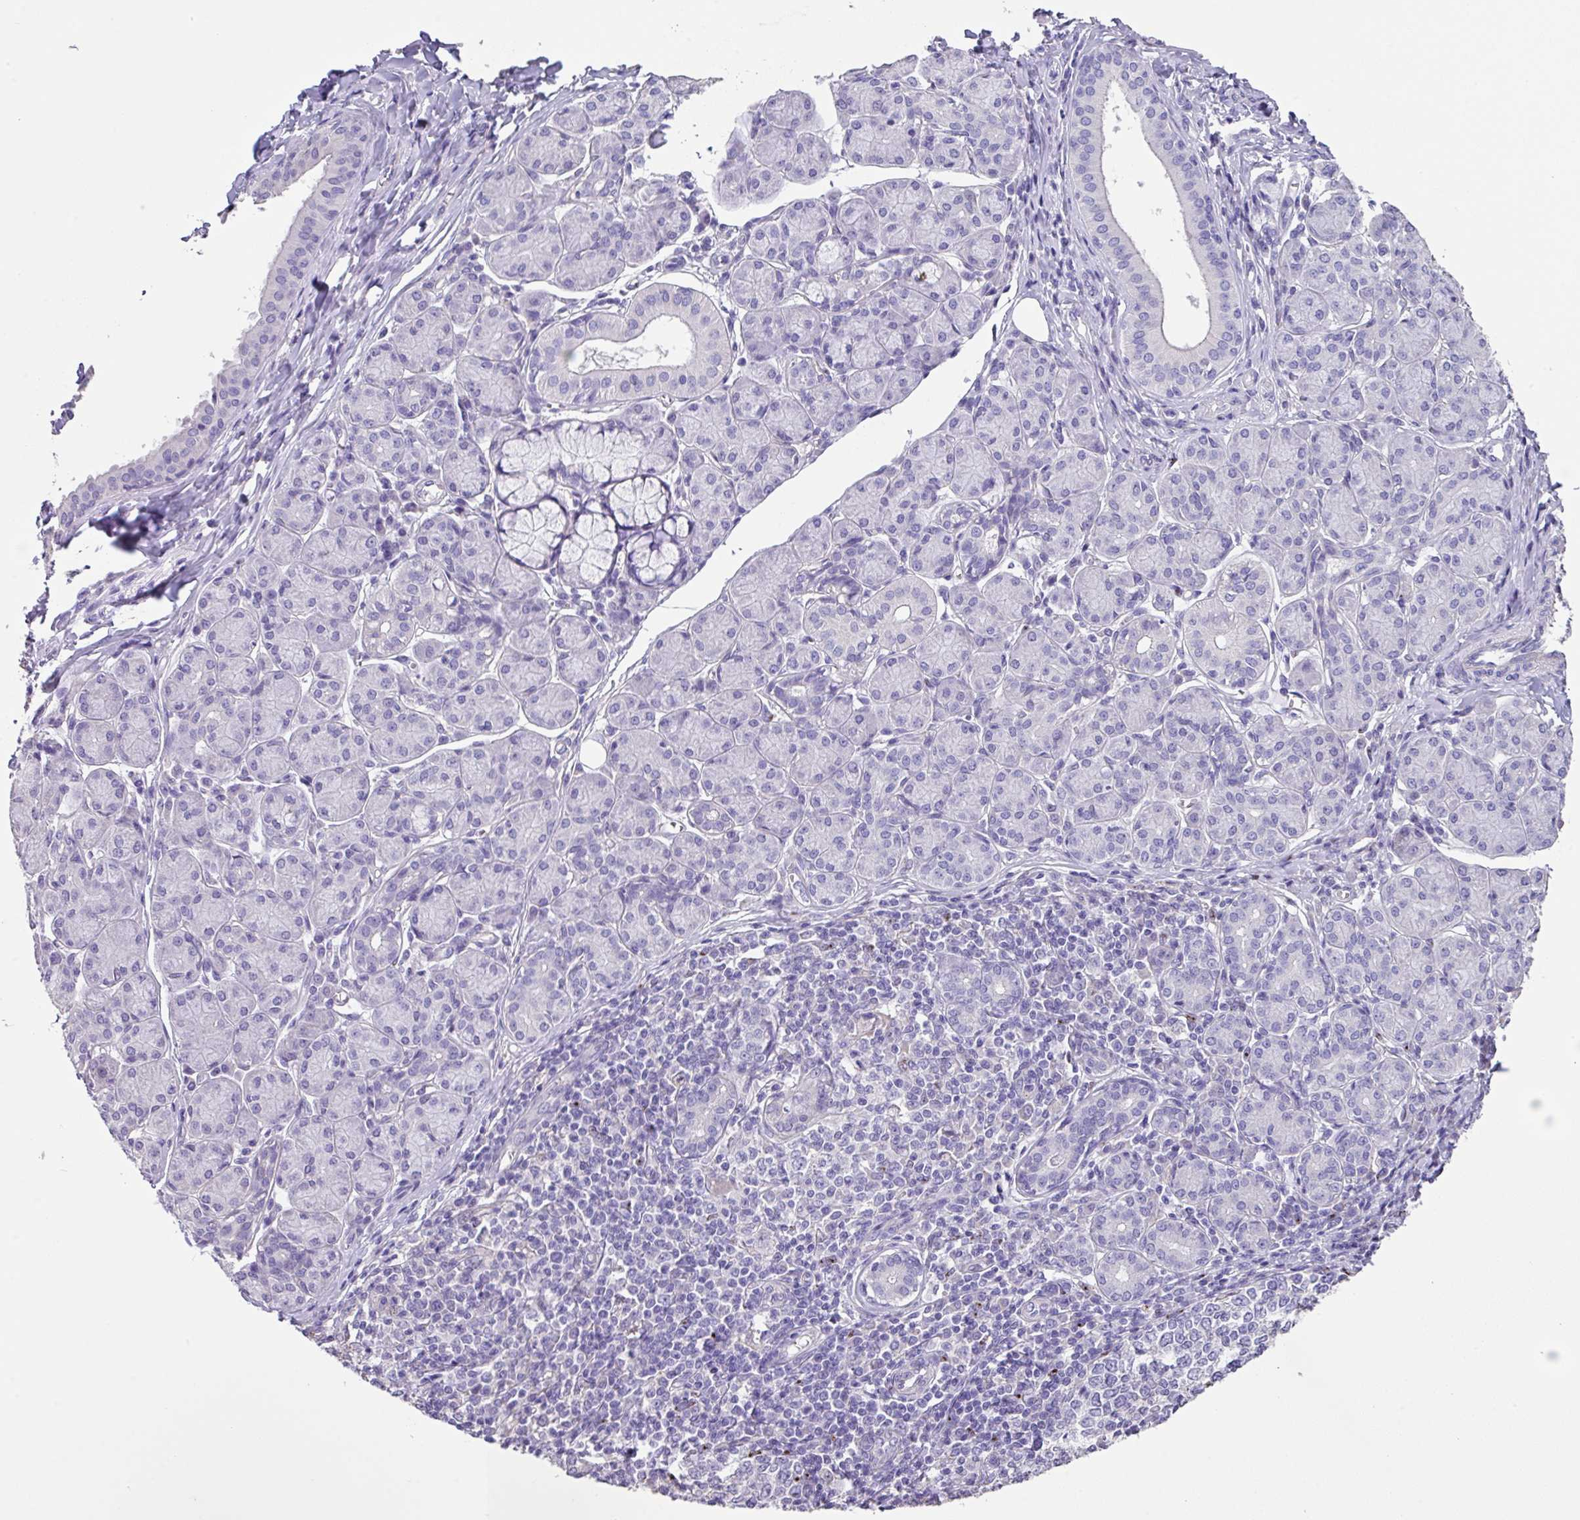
{"staining": {"intensity": "negative", "quantity": "none", "location": "none"}, "tissue": "salivary gland", "cell_type": "Glandular cells", "image_type": "normal", "snomed": [{"axis": "morphology", "description": "Normal tissue, NOS"}, {"axis": "morphology", "description": "Inflammation, NOS"}, {"axis": "topography", "description": "Lymph node"}, {"axis": "topography", "description": "Salivary gland"}], "caption": "DAB immunohistochemical staining of benign human salivary gland exhibits no significant positivity in glandular cells.", "gene": "ZG16", "patient": {"sex": "male", "age": 3}}